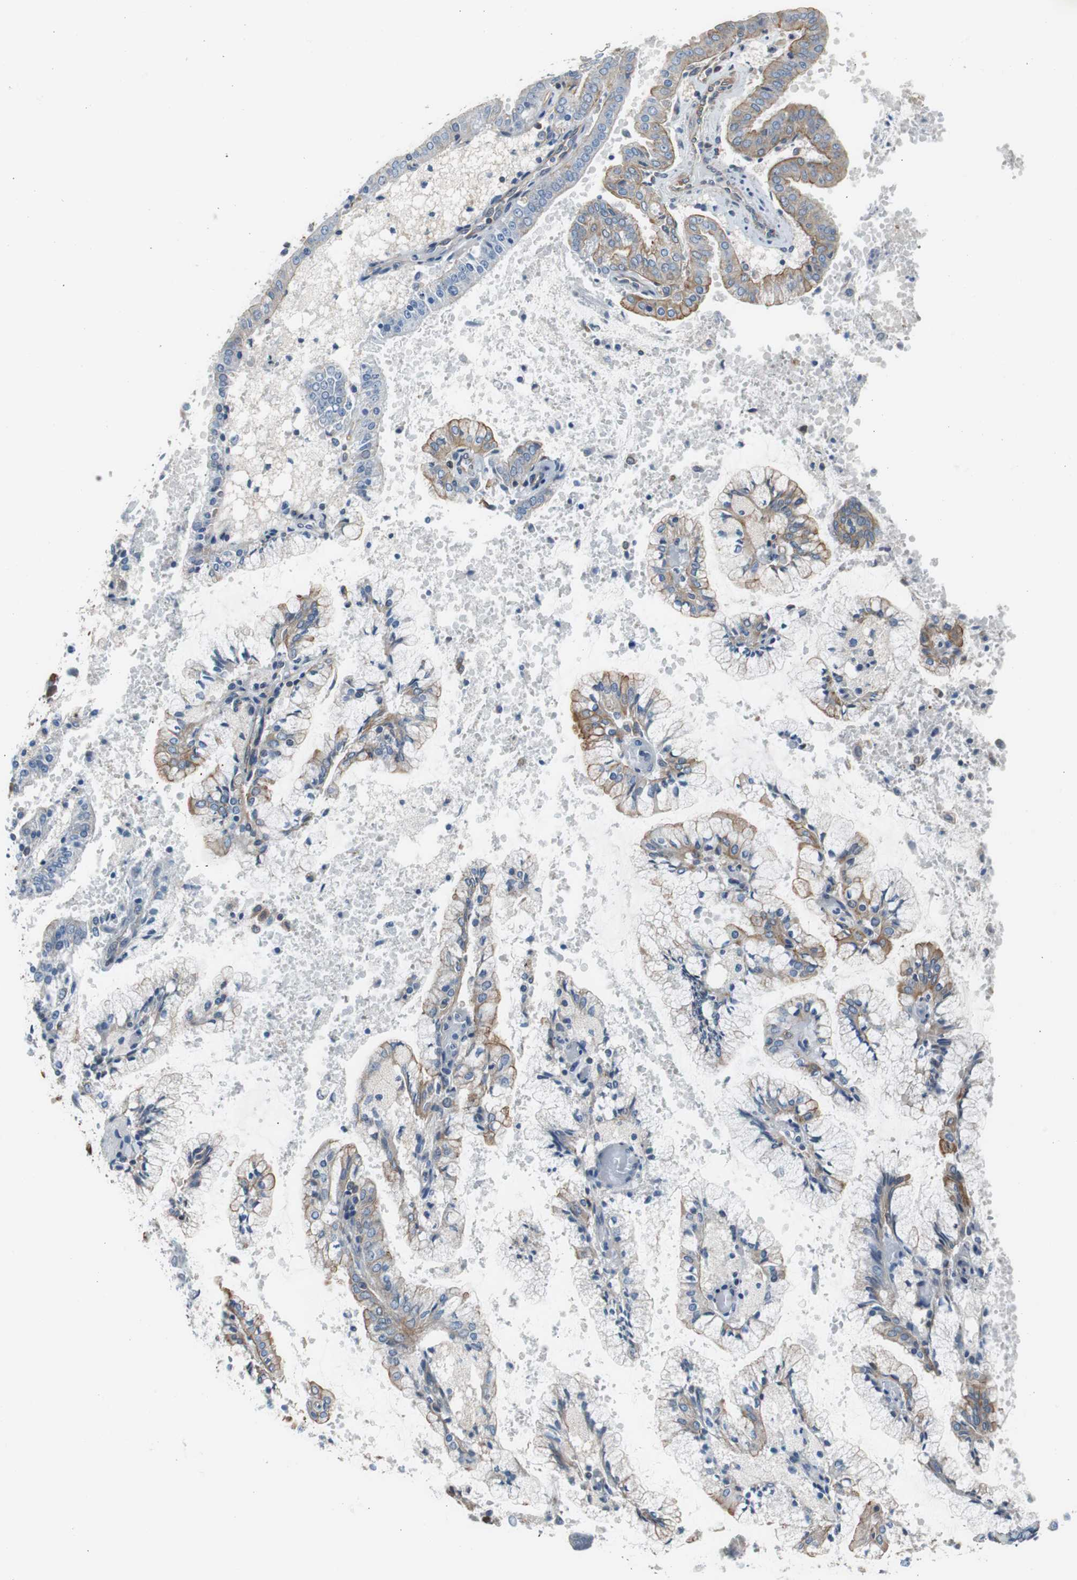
{"staining": {"intensity": "moderate", "quantity": "25%-75%", "location": "cytoplasmic/membranous"}, "tissue": "endometrial cancer", "cell_type": "Tumor cells", "image_type": "cancer", "snomed": [{"axis": "morphology", "description": "Adenocarcinoma, NOS"}, {"axis": "topography", "description": "Endometrium"}], "caption": "A brown stain highlights moderate cytoplasmic/membranous expression of a protein in human endometrial cancer (adenocarcinoma) tumor cells.", "gene": "KIF3B", "patient": {"sex": "female", "age": 63}}